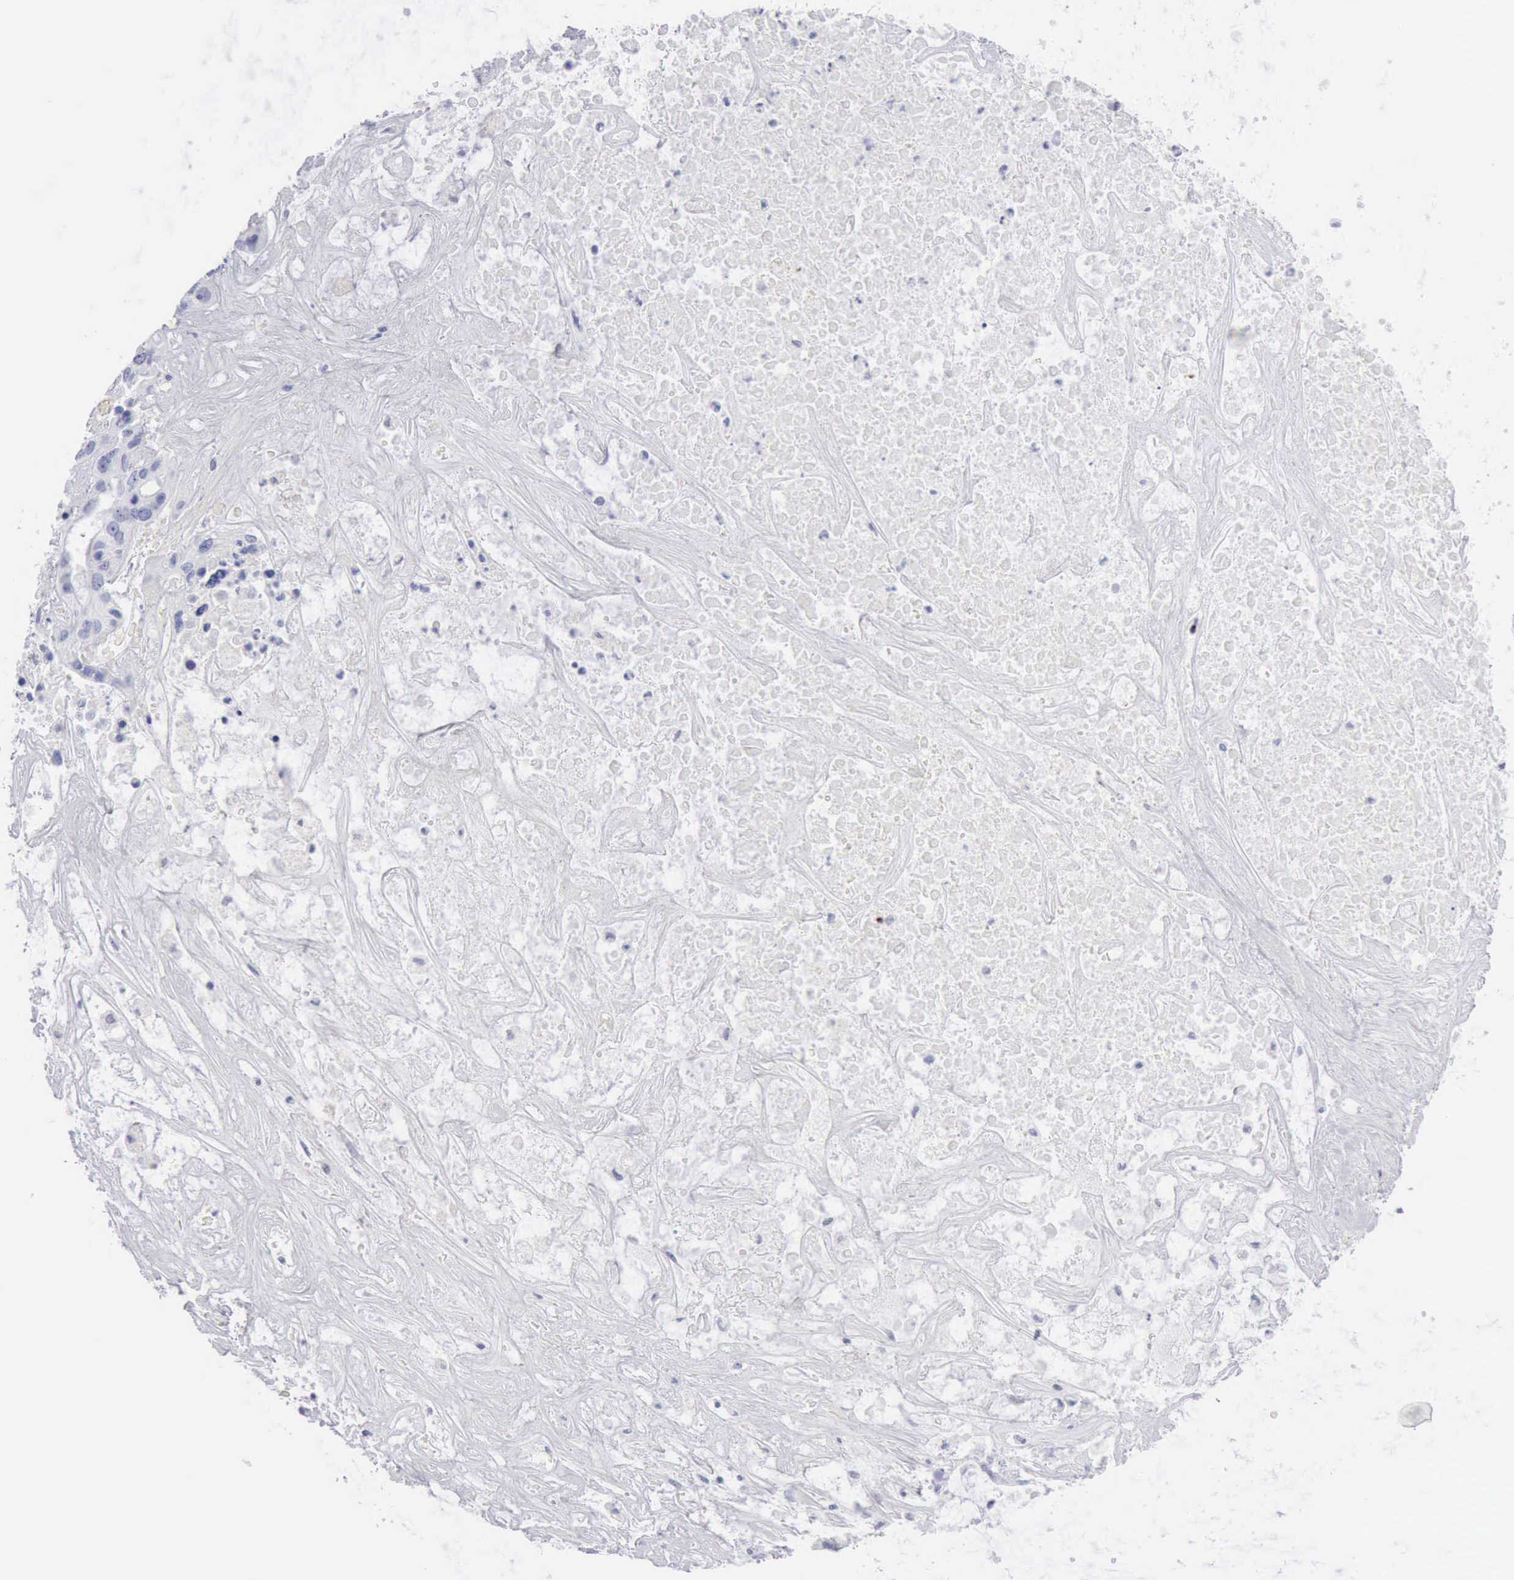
{"staining": {"intensity": "negative", "quantity": "none", "location": "none"}, "tissue": "liver cancer", "cell_type": "Tumor cells", "image_type": "cancer", "snomed": [{"axis": "morphology", "description": "Cholangiocarcinoma"}, {"axis": "topography", "description": "Liver"}], "caption": "Tumor cells show no significant protein positivity in liver cancer (cholangiocarcinoma).", "gene": "GZMB", "patient": {"sex": "female", "age": 65}}